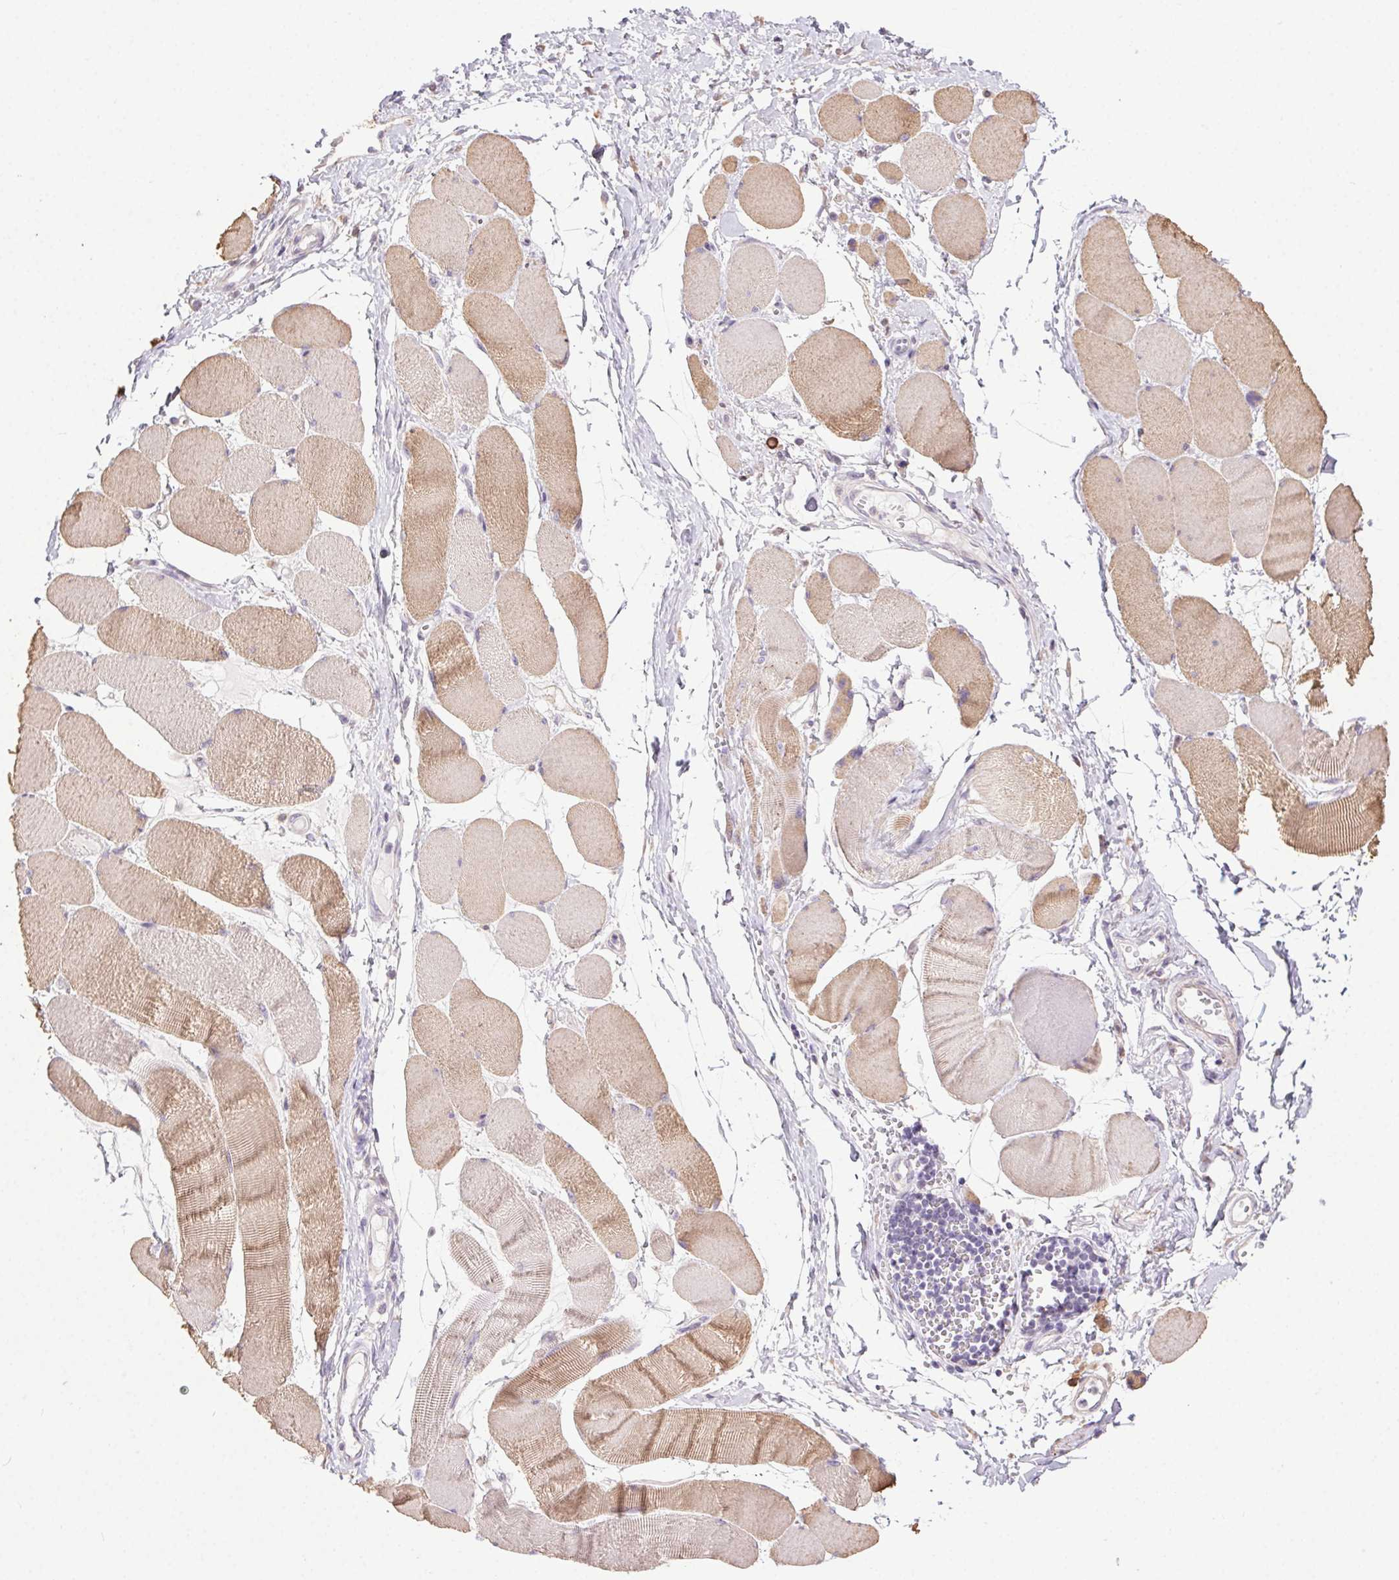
{"staining": {"intensity": "weak", "quantity": "25%-75%", "location": "cytoplasmic/membranous"}, "tissue": "skeletal muscle", "cell_type": "Myocytes", "image_type": "normal", "snomed": [{"axis": "morphology", "description": "Normal tissue, NOS"}, {"axis": "topography", "description": "Skeletal muscle"}], "caption": "This micrograph displays benign skeletal muscle stained with immunohistochemistry to label a protein in brown. The cytoplasmic/membranous of myocytes show weak positivity for the protein. Nuclei are counter-stained blue.", "gene": "SNX31", "patient": {"sex": "female", "age": 75}}